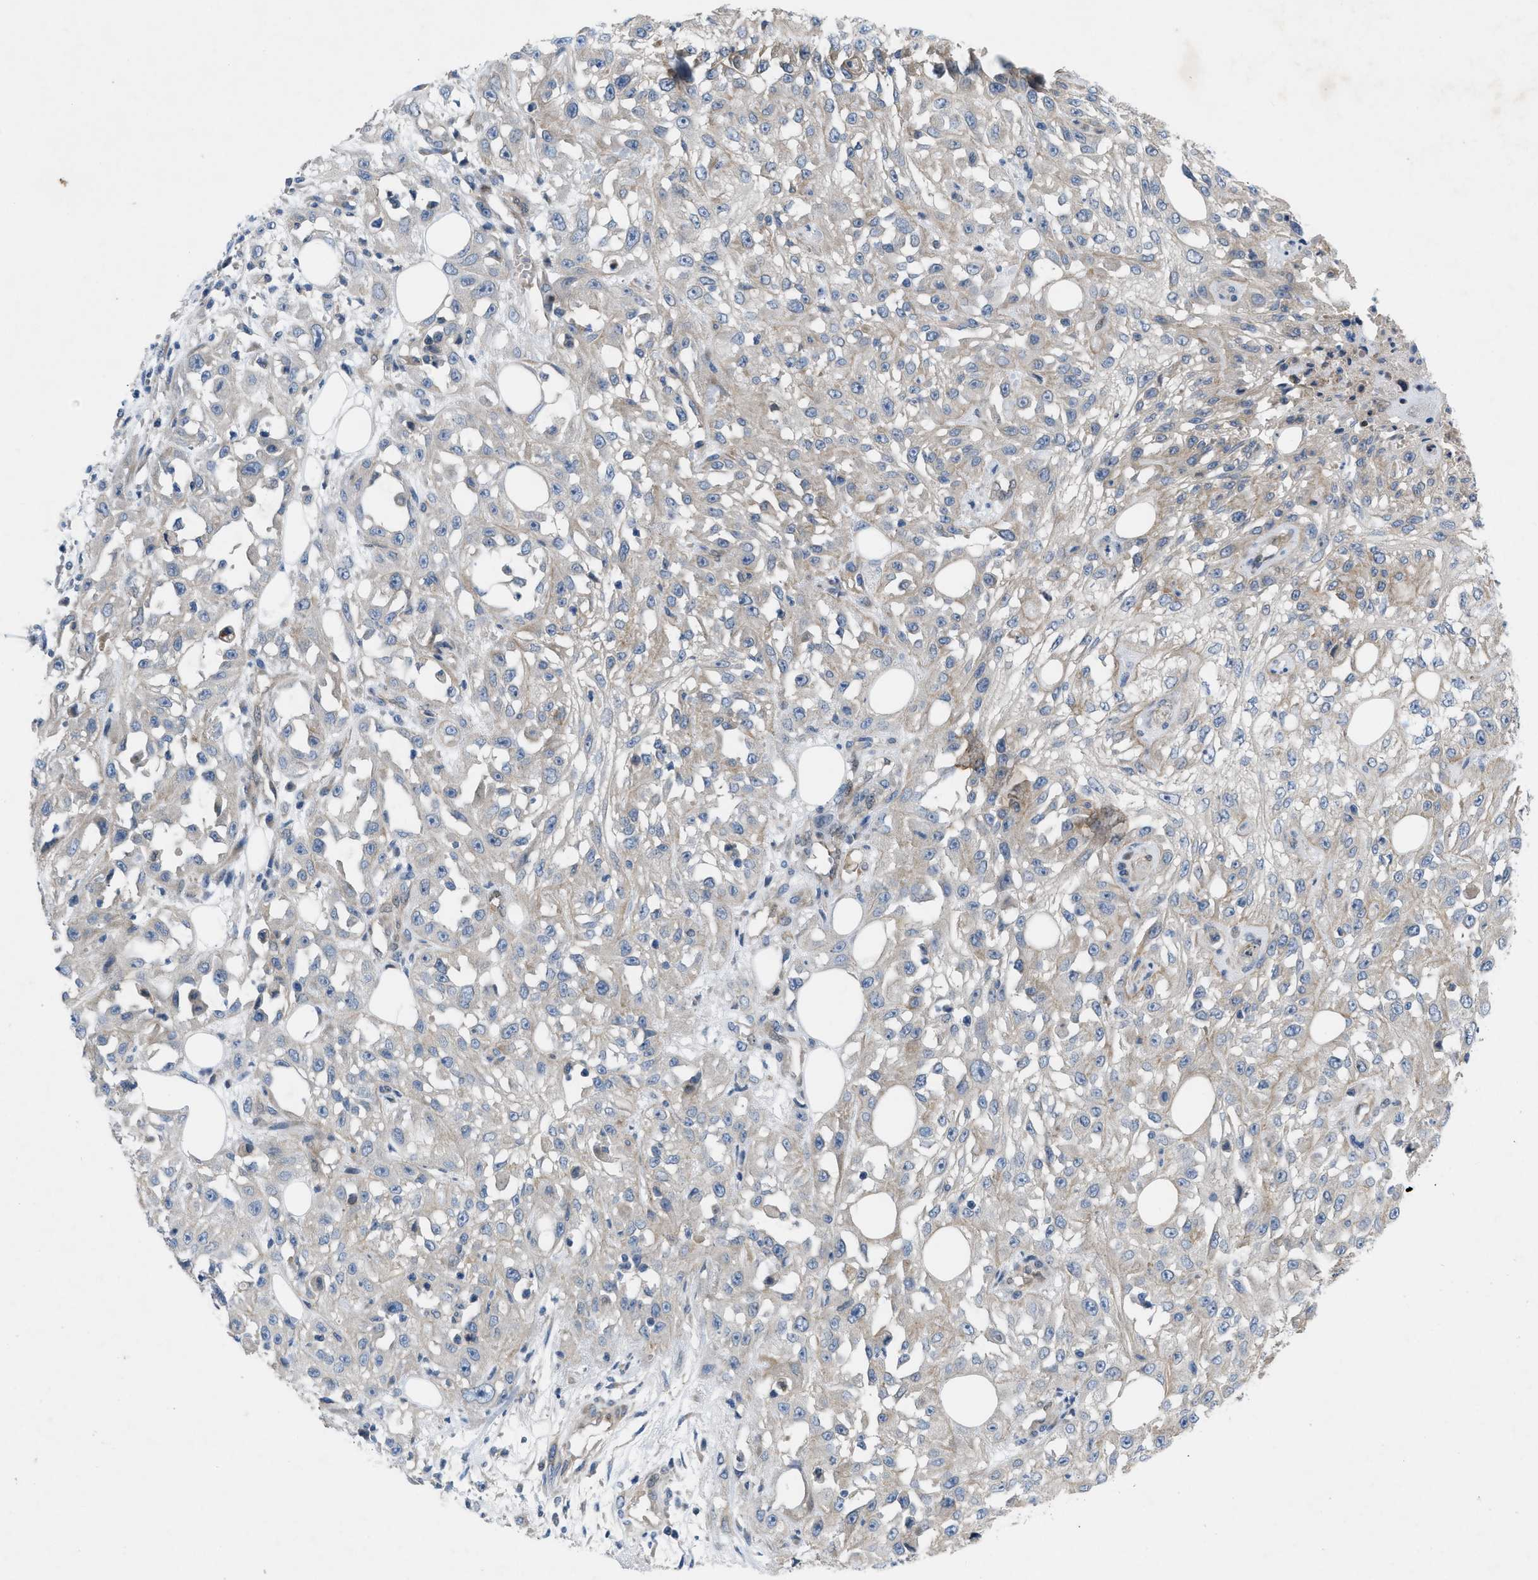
{"staining": {"intensity": "negative", "quantity": "none", "location": "none"}, "tissue": "skin cancer", "cell_type": "Tumor cells", "image_type": "cancer", "snomed": [{"axis": "morphology", "description": "Squamous cell carcinoma, NOS"}, {"axis": "morphology", "description": "Squamous cell carcinoma, metastatic, NOS"}, {"axis": "topography", "description": "Skin"}, {"axis": "topography", "description": "Lymph node"}], "caption": "An immunohistochemistry micrograph of skin cancer is shown. There is no staining in tumor cells of skin cancer.", "gene": "NDEL1", "patient": {"sex": "male", "age": 75}}